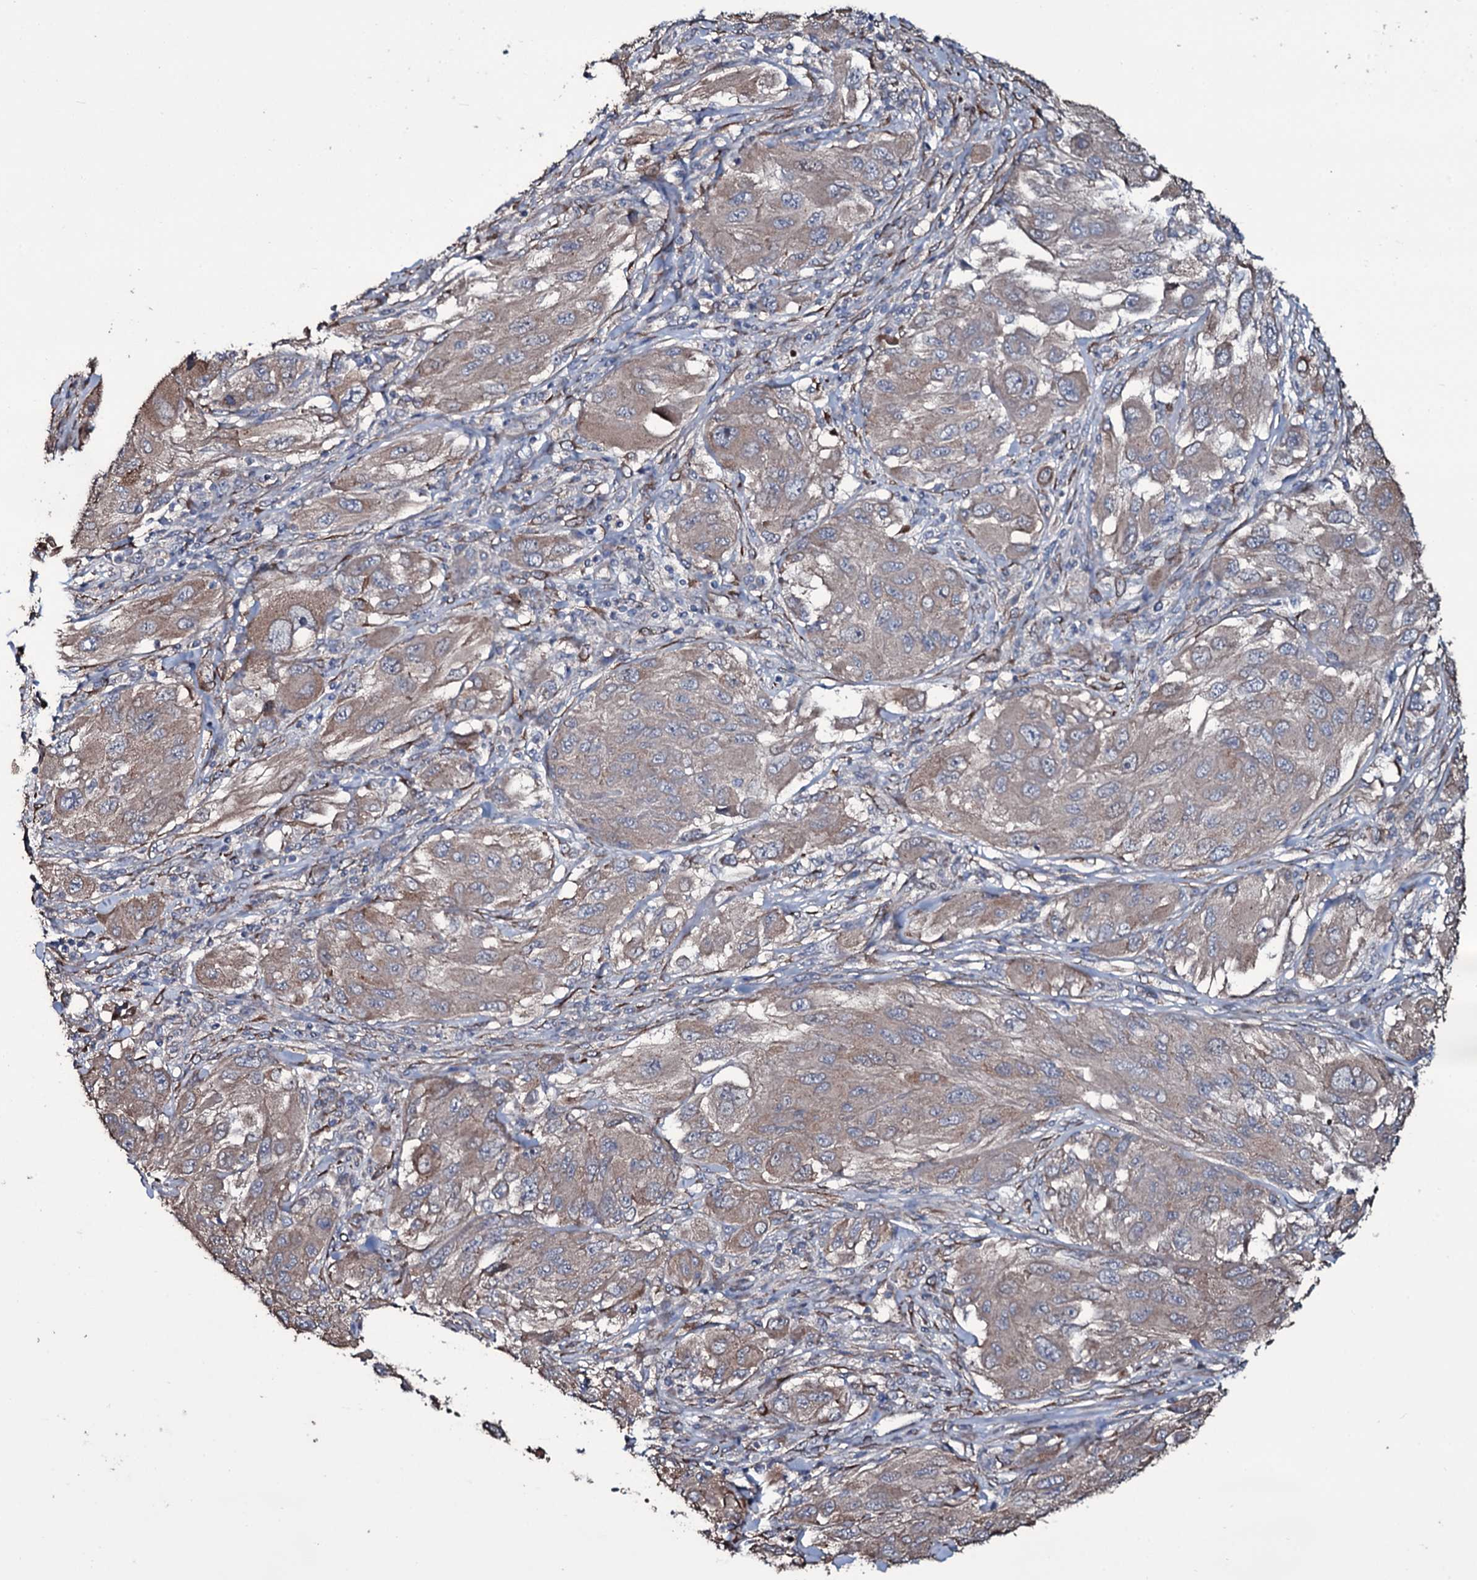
{"staining": {"intensity": "weak", "quantity": "25%-75%", "location": "cytoplasmic/membranous"}, "tissue": "melanoma", "cell_type": "Tumor cells", "image_type": "cancer", "snomed": [{"axis": "morphology", "description": "Malignant melanoma, NOS"}, {"axis": "topography", "description": "Skin"}], "caption": "Protein expression analysis of melanoma displays weak cytoplasmic/membranous expression in about 25%-75% of tumor cells.", "gene": "WIPF3", "patient": {"sex": "female", "age": 91}}